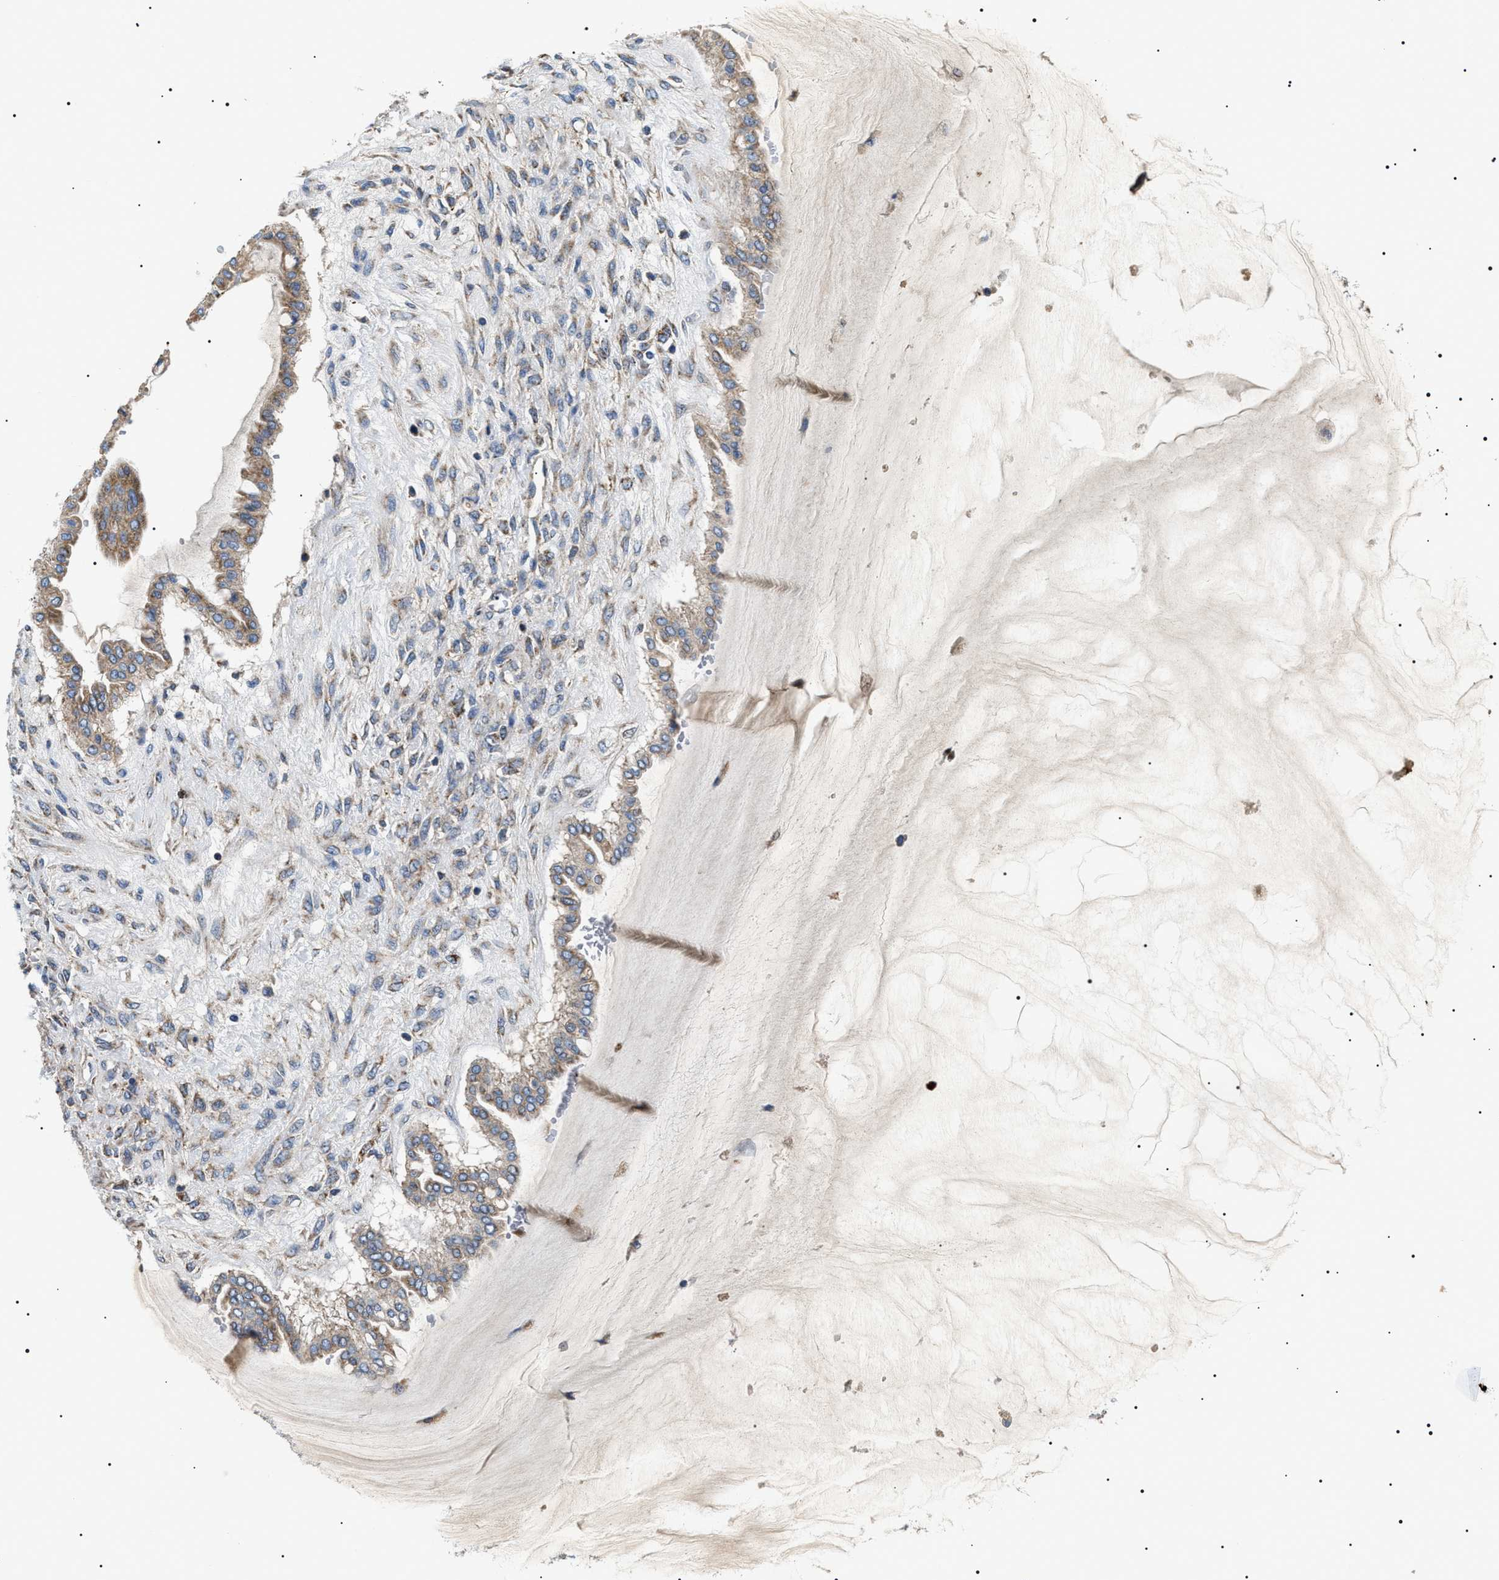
{"staining": {"intensity": "moderate", "quantity": ">75%", "location": "cytoplasmic/membranous"}, "tissue": "ovarian cancer", "cell_type": "Tumor cells", "image_type": "cancer", "snomed": [{"axis": "morphology", "description": "Cystadenocarcinoma, mucinous, NOS"}, {"axis": "topography", "description": "Ovary"}], "caption": "Immunohistochemical staining of ovarian mucinous cystadenocarcinoma shows medium levels of moderate cytoplasmic/membranous protein expression in approximately >75% of tumor cells. Using DAB (brown) and hematoxylin (blue) stains, captured at high magnification using brightfield microscopy.", "gene": "OXSM", "patient": {"sex": "female", "age": 73}}